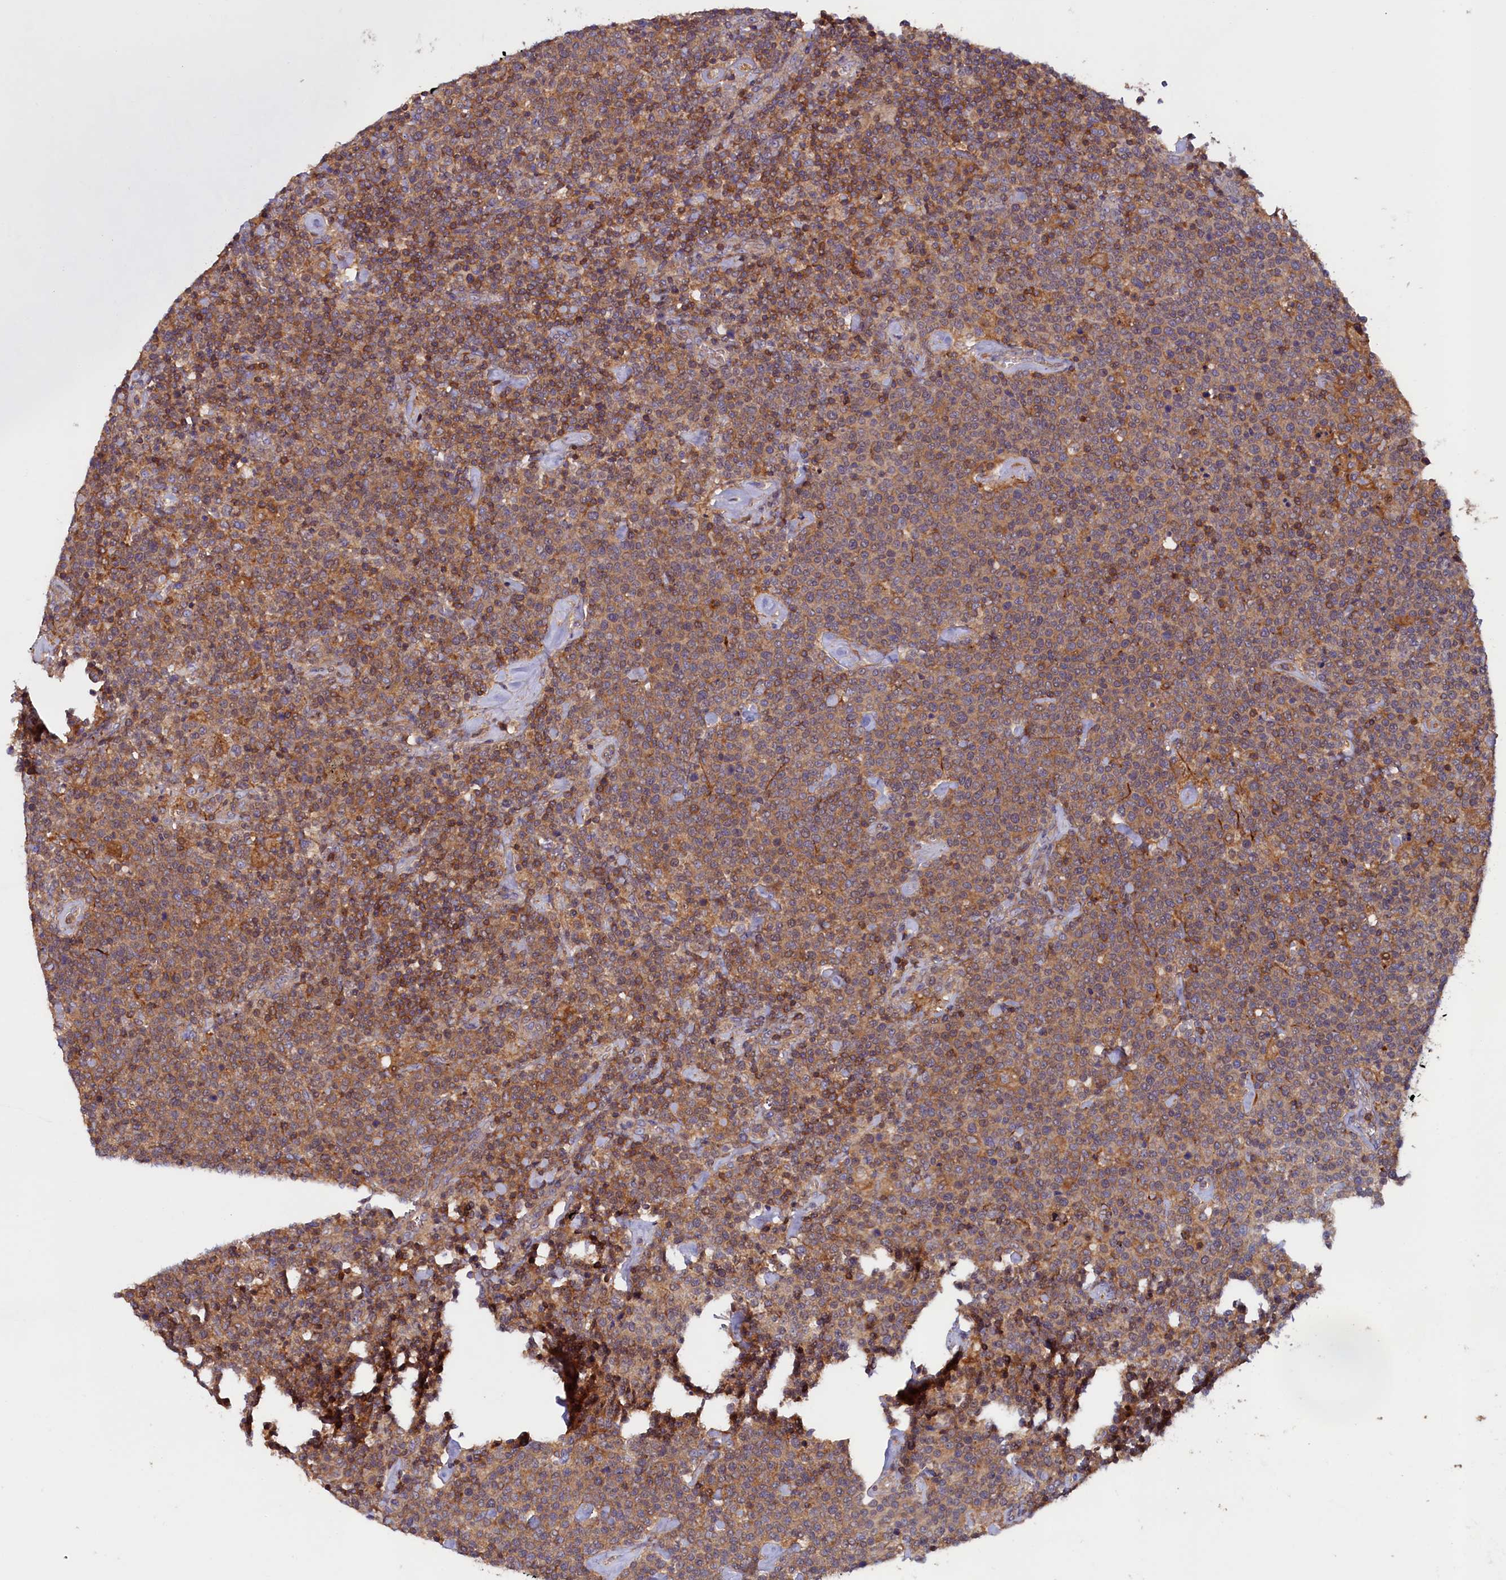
{"staining": {"intensity": "moderate", "quantity": ">75%", "location": "cytoplasmic/membranous"}, "tissue": "lymphoma", "cell_type": "Tumor cells", "image_type": "cancer", "snomed": [{"axis": "morphology", "description": "Malignant lymphoma, non-Hodgkin's type, High grade"}, {"axis": "topography", "description": "Lymph node"}], "caption": "Brown immunohistochemical staining in human lymphoma reveals moderate cytoplasmic/membranous expression in about >75% of tumor cells.", "gene": "DUOXA1", "patient": {"sex": "male", "age": 61}}